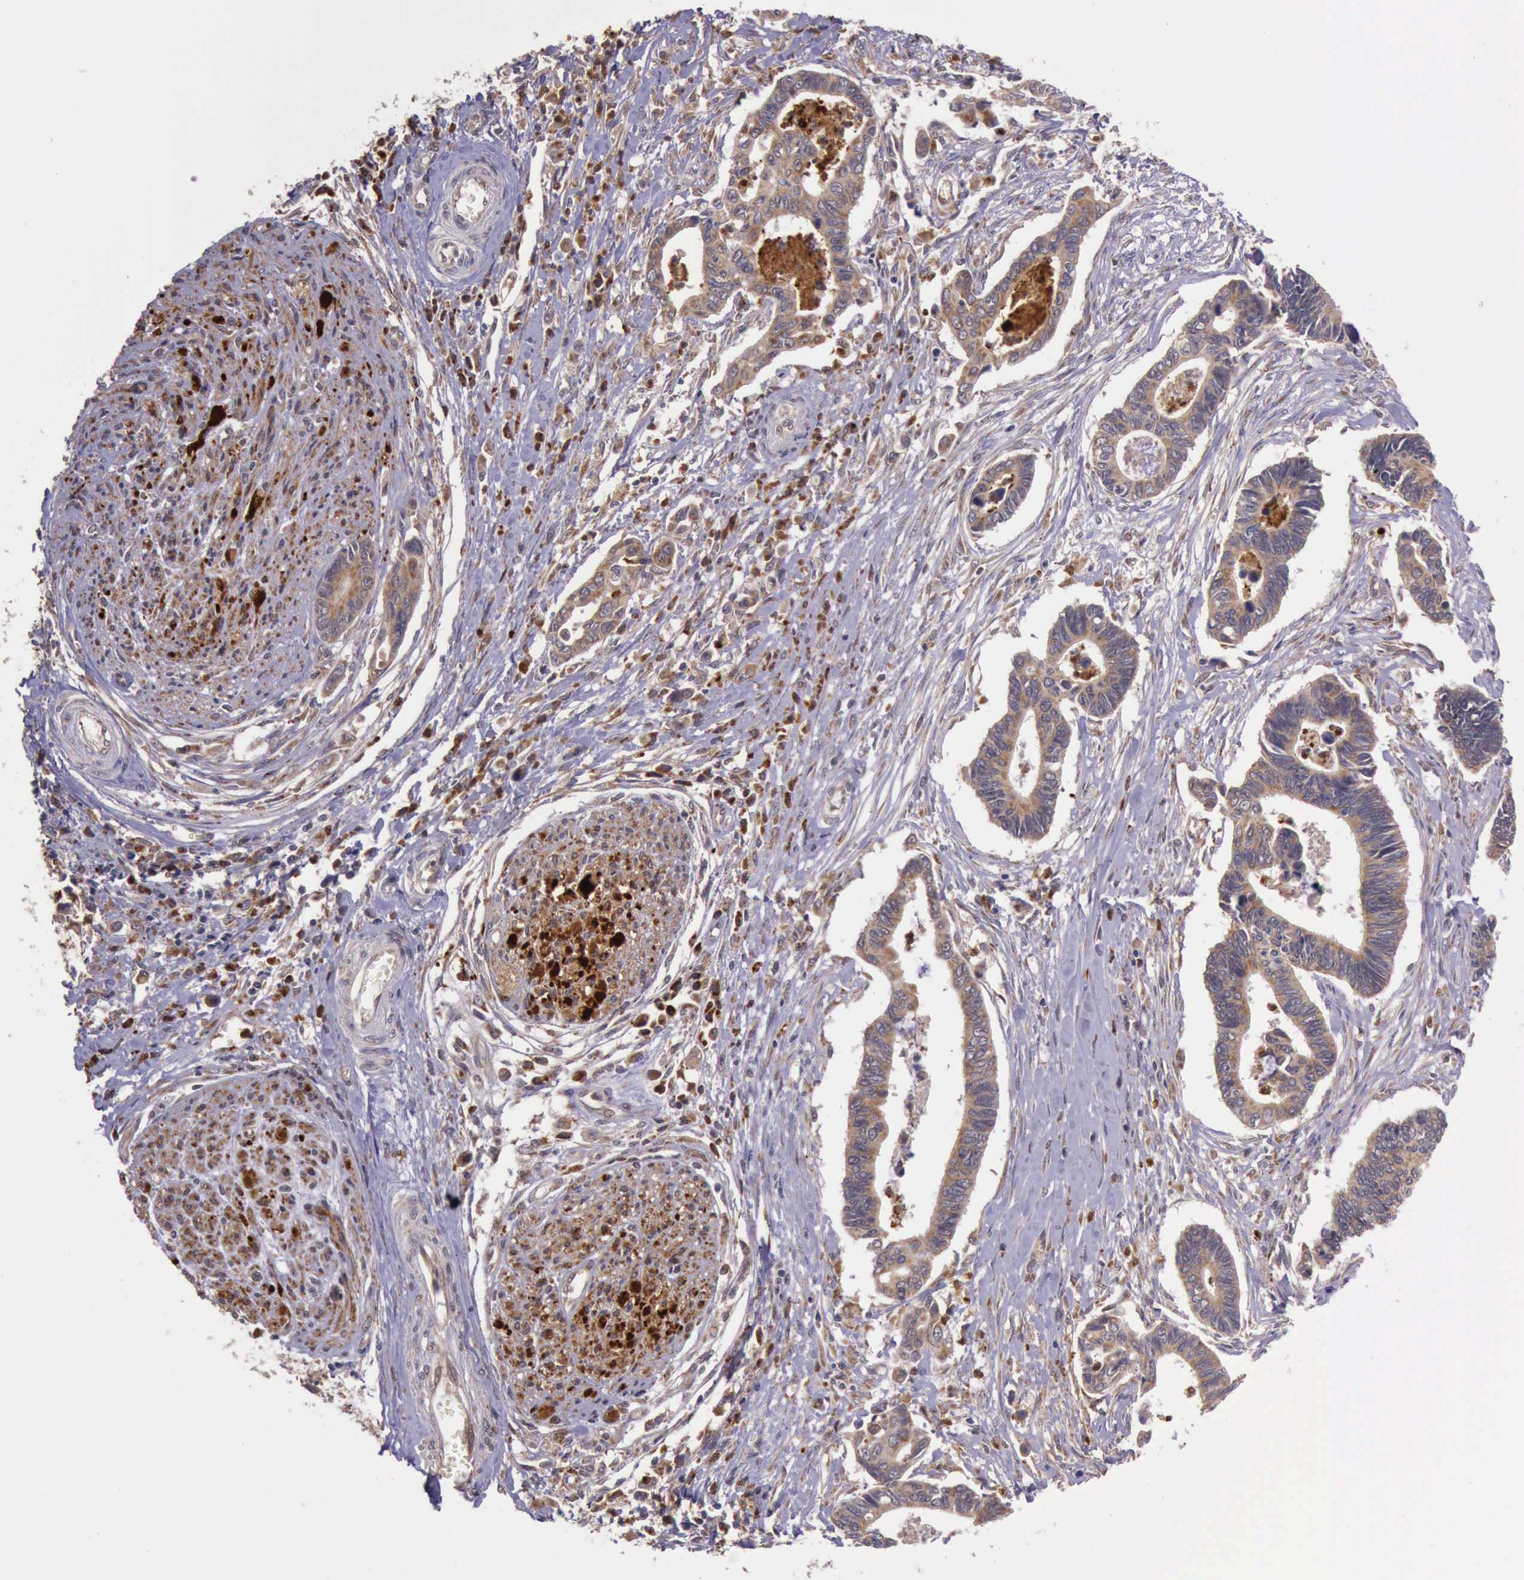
{"staining": {"intensity": "strong", "quantity": ">75%", "location": "cytoplasmic/membranous"}, "tissue": "pancreatic cancer", "cell_type": "Tumor cells", "image_type": "cancer", "snomed": [{"axis": "morphology", "description": "Adenocarcinoma, NOS"}, {"axis": "topography", "description": "Pancreas"}], "caption": "Protein staining of pancreatic cancer (adenocarcinoma) tissue demonstrates strong cytoplasmic/membranous expression in about >75% of tumor cells.", "gene": "ARMCX3", "patient": {"sex": "female", "age": 70}}